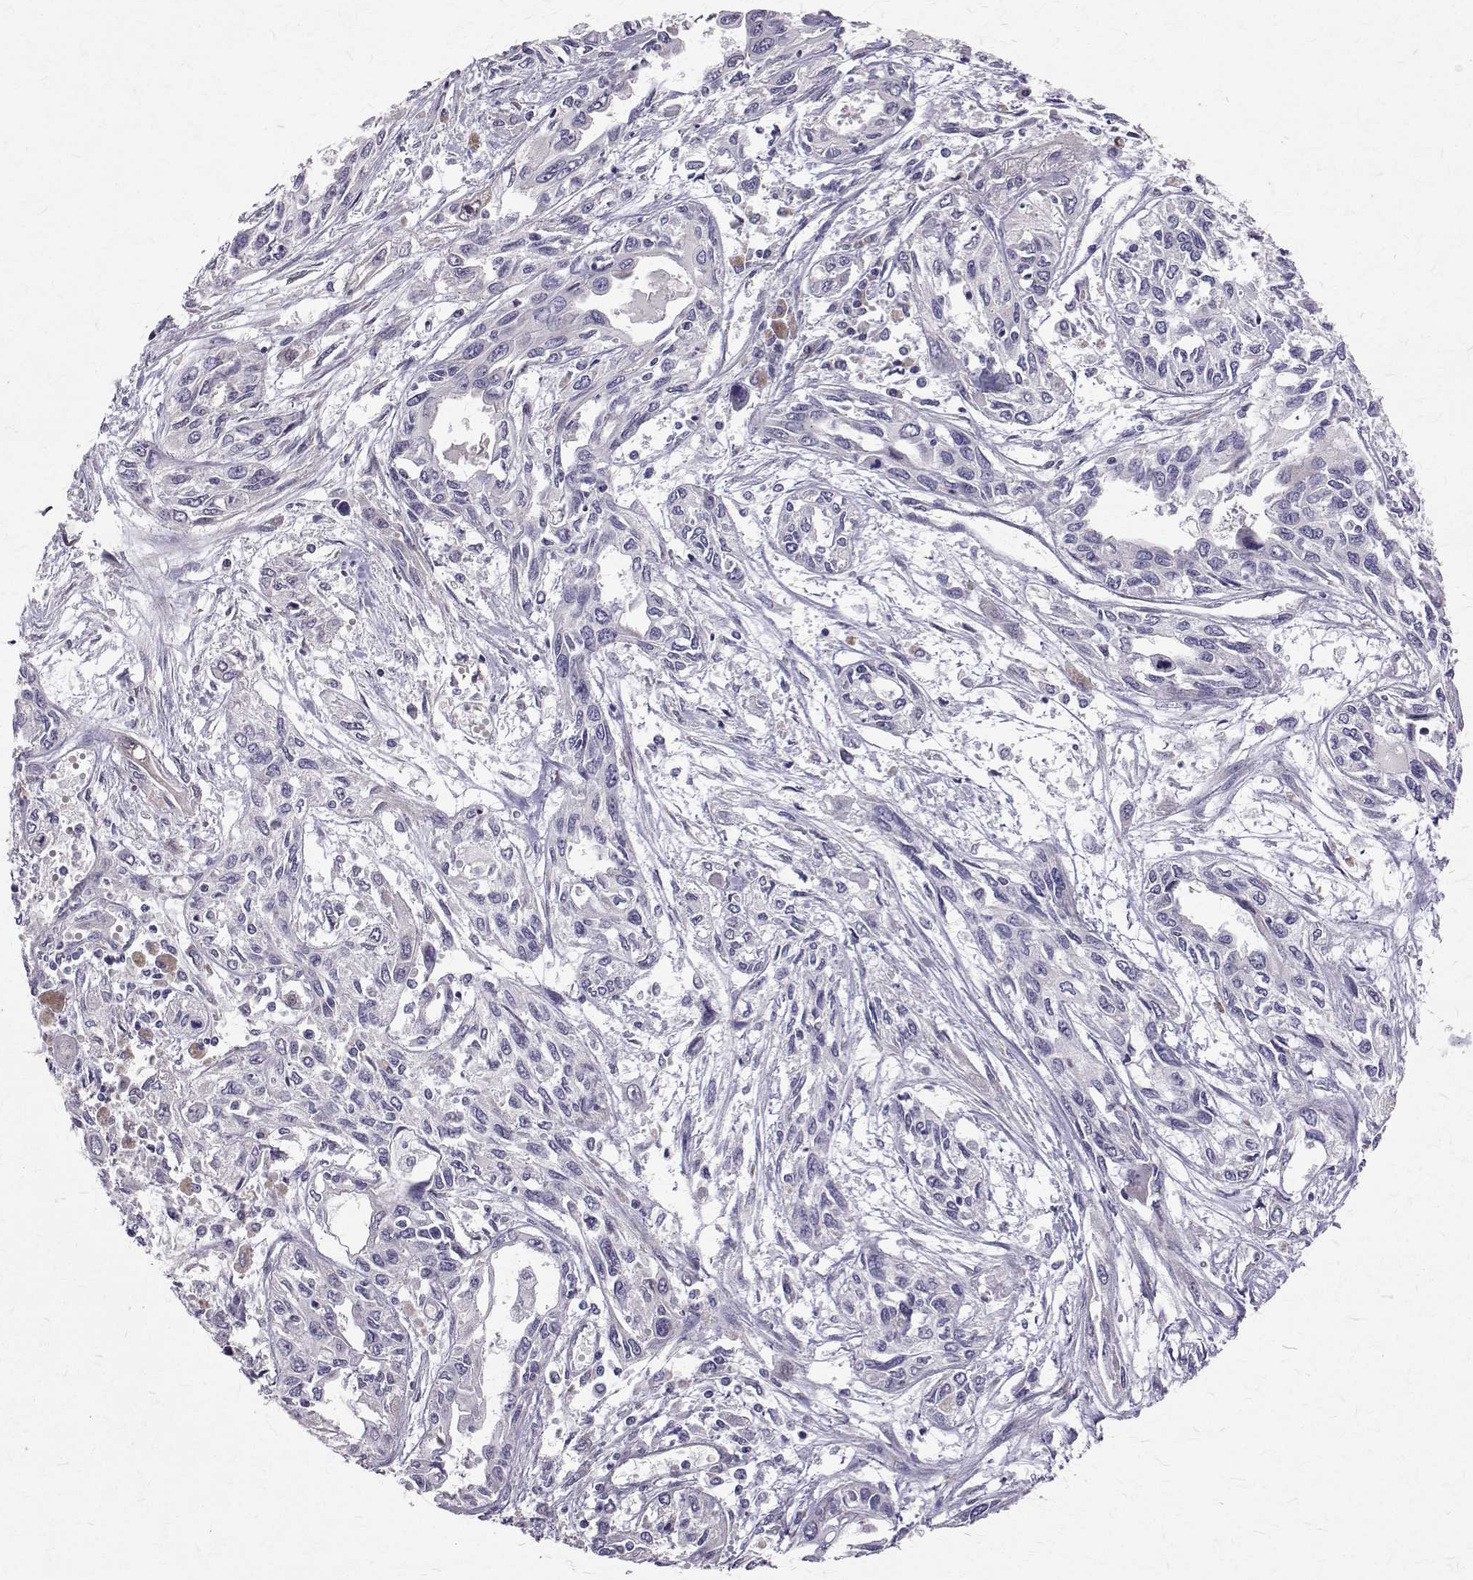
{"staining": {"intensity": "weak", "quantity": "<25%", "location": "cytoplasmic/membranous"}, "tissue": "pancreatic cancer", "cell_type": "Tumor cells", "image_type": "cancer", "snomed": [{"axis": "morphology", "description": "Adenocarcinoma, NOS"}, {"axis": "topography", "description": "Pancreas"}], "caption": "This is a micrograph of immunohistochemistry staining of pancreatic cancer (adenocarcinoma), which shows no expression in tumor cells.", "gene": "ARFGAP1", "patient": {"sex": "female", "age": 55}}